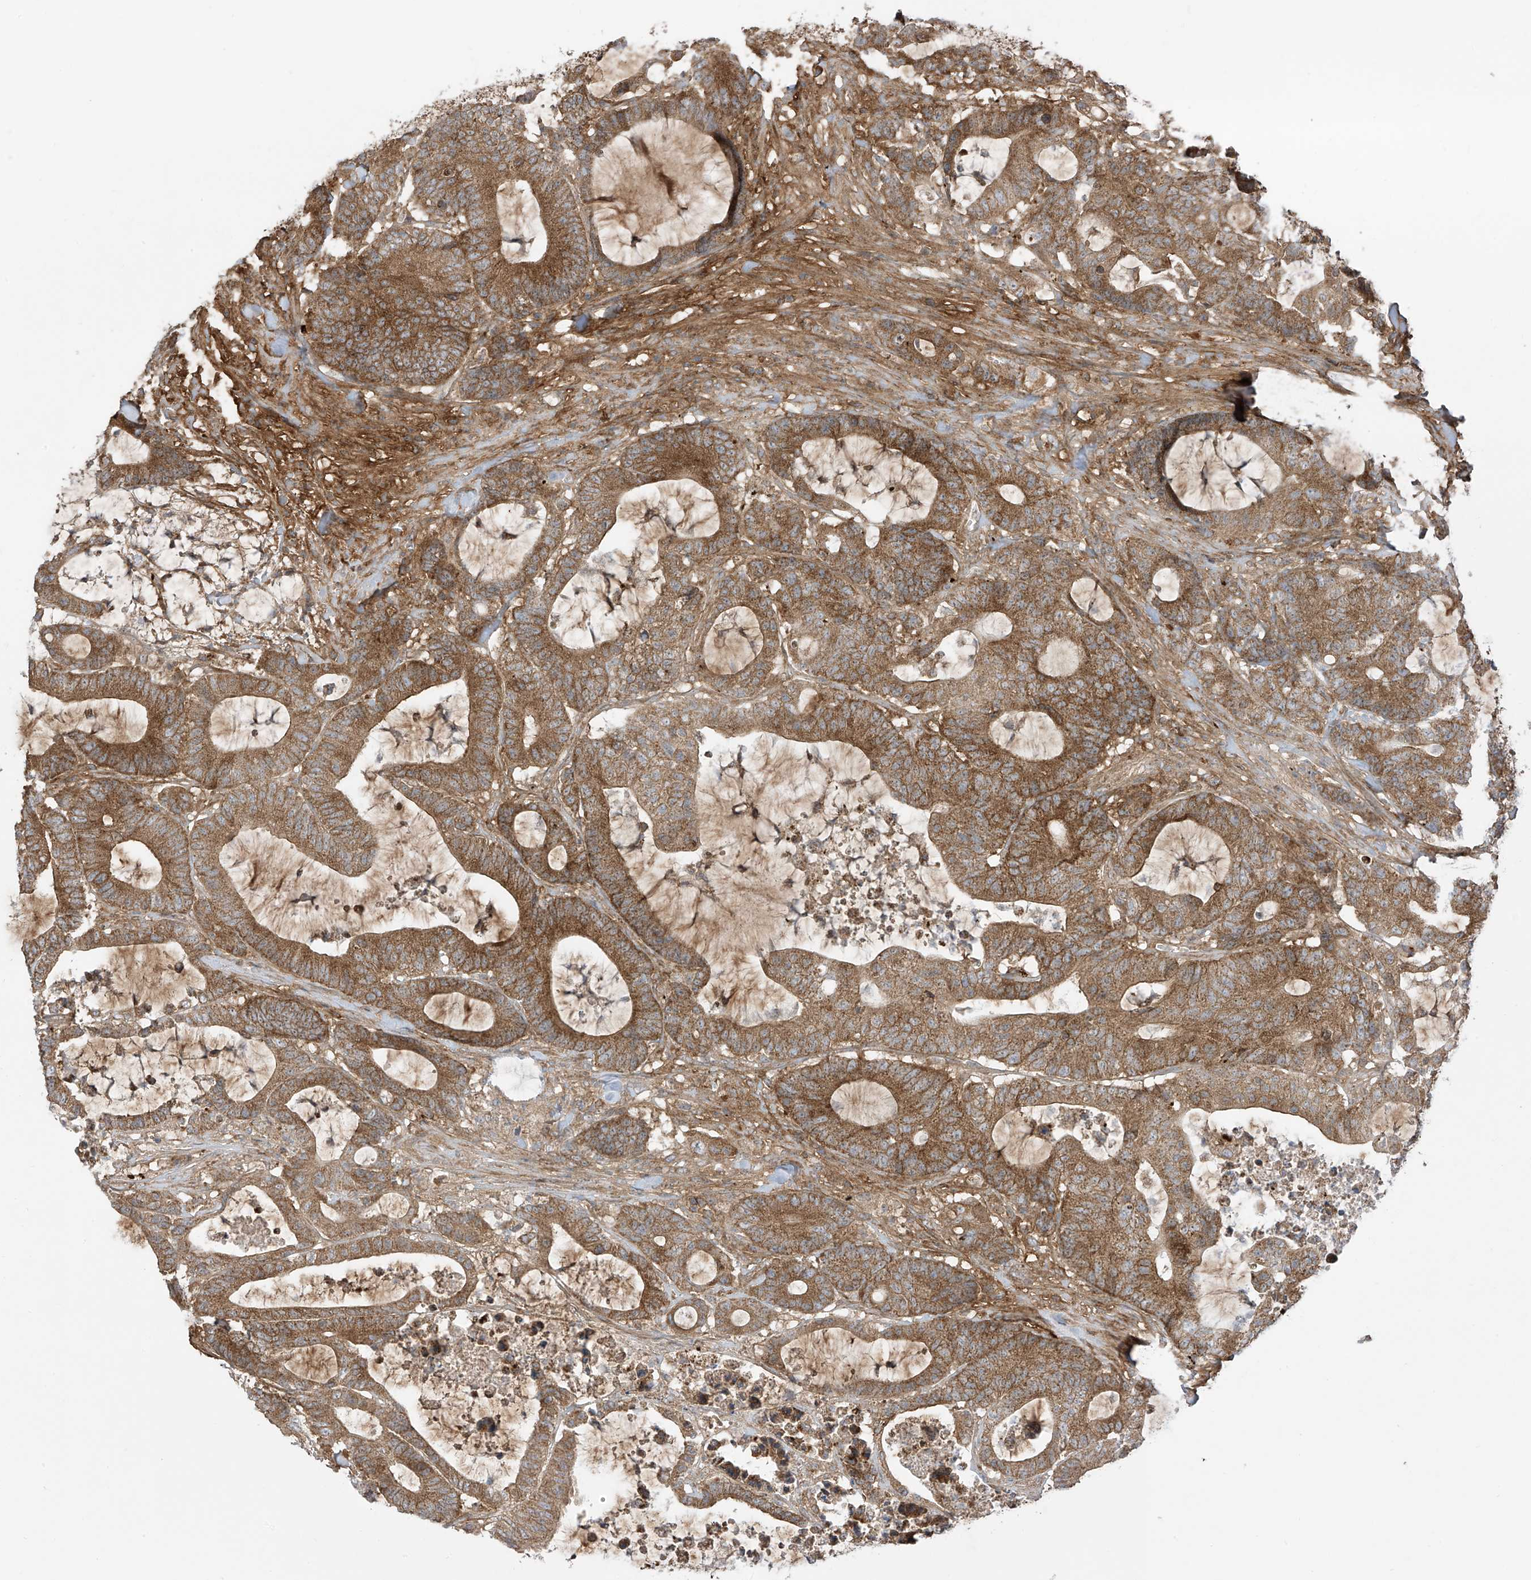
{"staining": {"intensity": "moderate", "quantity": ">75%", "location": "cytoplasmic/membranous"}, "tissue": "colorectal cancer", "cell_type": "Tumor cells", "image_type": "cancer", "snomed": [{"axis": "morphology", "description": "Adenocarcinoma, NOS"}, {"axis": "topography", "description": "Colon"}], "caption": "DAB immunohistochemical staining of human colorectal adenocarcinoma reveals moderate cytoplasmic/membranous protein staining in approximately >75% of tumor cells.", "gene": "REPS1", "patient": {"sex": "female", "age": 84}}